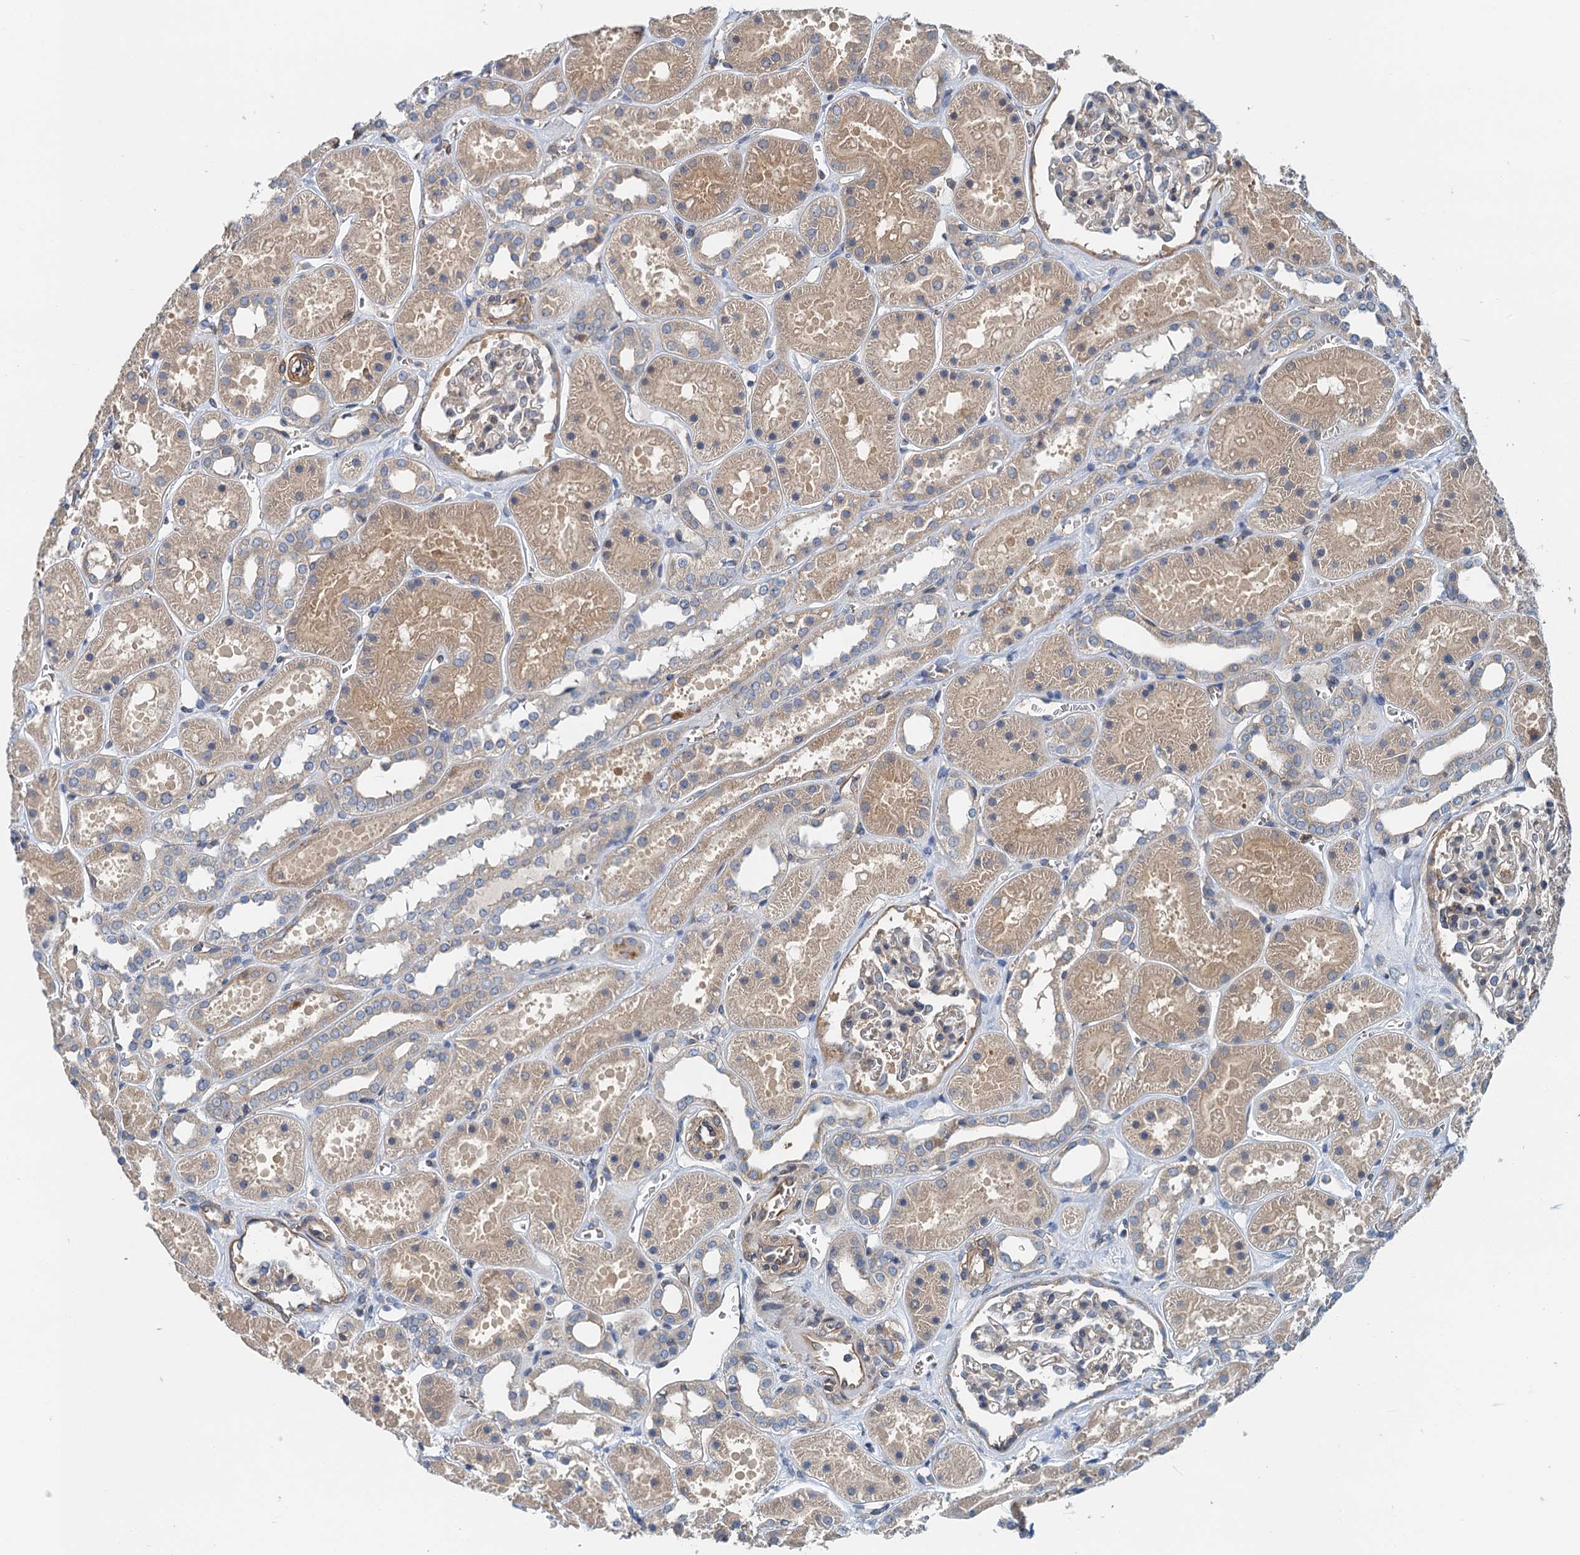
{"staining": {"intensity": "weak", "quantity": "25%-75%", "location": "cytoplasmic/membranous"}, "tissue": "kidney", "cell_type": "Cells in glomeruli", "image_type": "normal", "snomed": [{"axis": "morphology", "description": "Normal tissue, NOS"}, {"axis": "topography", "description": "Kidney"}], "caption": "The image exhibits staining of unremarkable kidney, revealing weak cytoplasmic/membranous protein staining (brown color) within cells in glomeruli.", "gene": "ROGDI", "patient": {"sex": "female", "age": 41}}